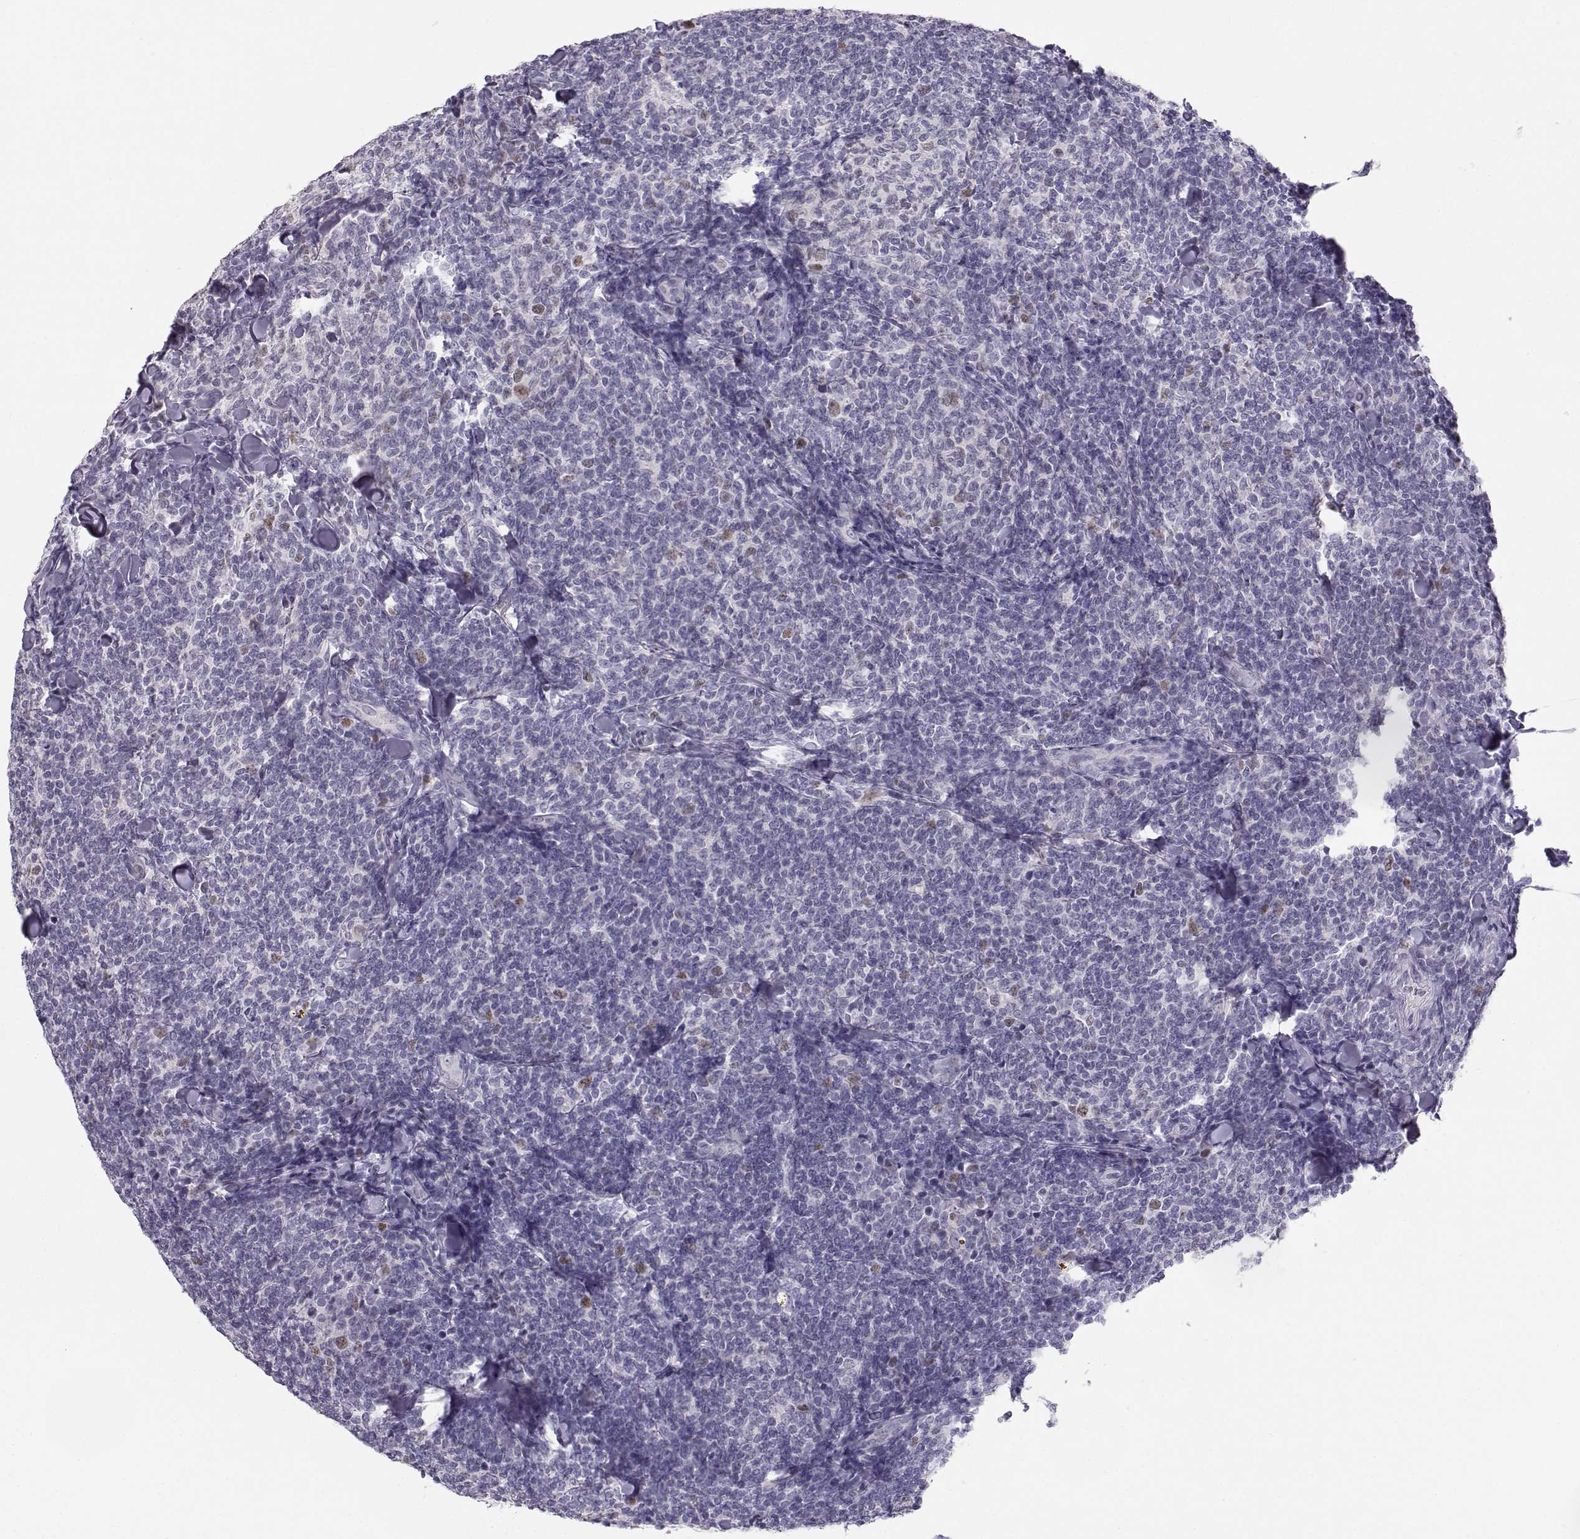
{"staining": {"intensity": "negative", "quantity": "none", "location": "none"}, "tissue": "lymphoma", "cell_type": "Tumor cells", "image_type": "cancer", "snomed": [{"axis": "morphology", "description": "Malignant lymphoma, non-Hodgkin's type, Low grade"}, {"axis": "topography", "description": "Lymph node"}], "caption": "Tumor cells show no significant protein positivity in lymphoma. (DAB (3,3'-diaminobenzidine) immunohistochemistry (IHC) with hematoxylin counter stain).", "gene": "OPN5", "patient": {"sex": "female", "age": 56}}